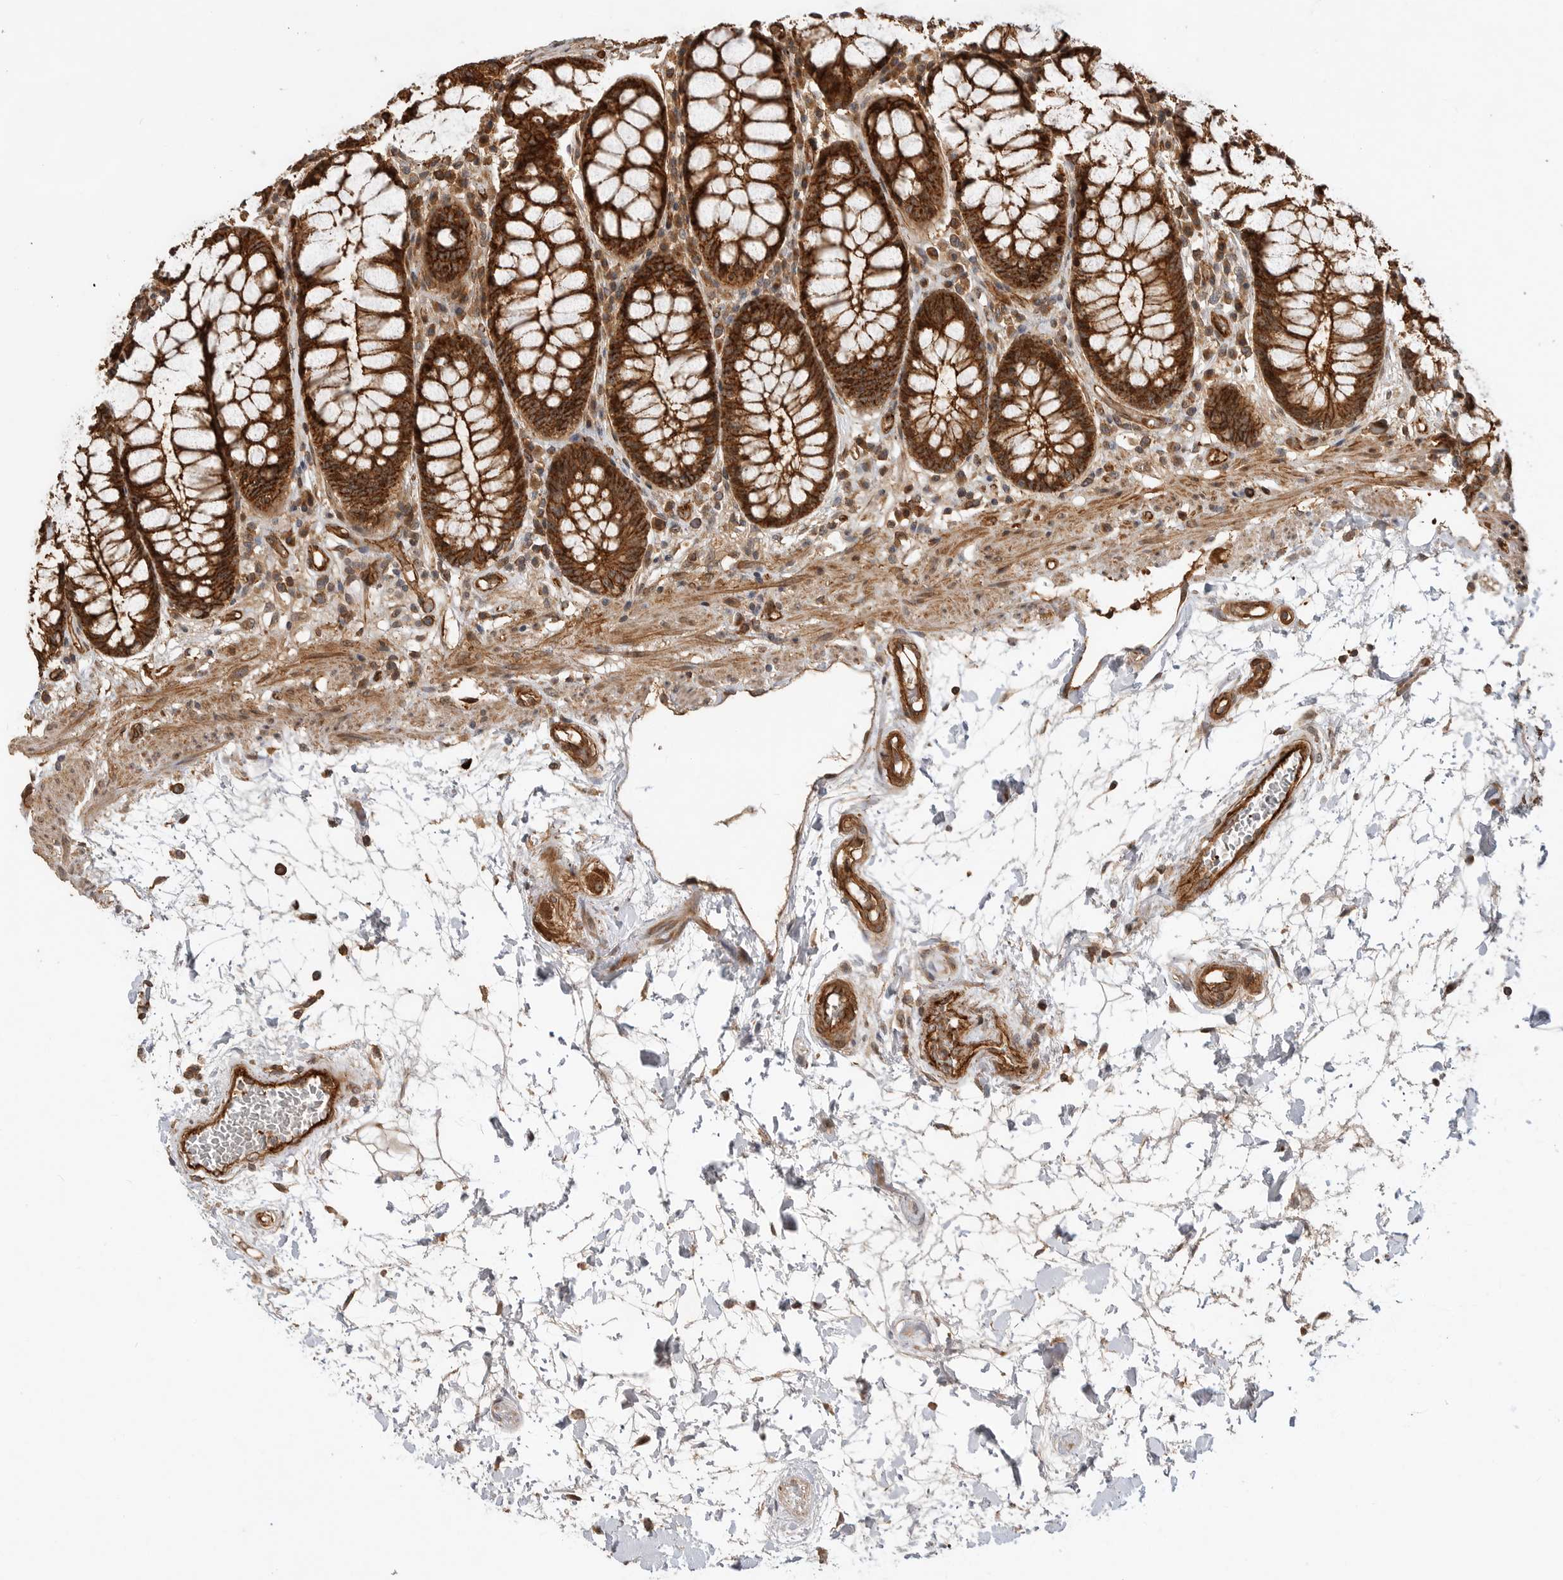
{"staining": {"intensity": "strong", "quantity": ">75%", "location": "cytoplasmic/membranous"}, "tissue": "rectum", "cell_type": "Glandular cells", "image_type": "normal", "snomed": [{"axis": "morphology", "description": "Normal tissue, NOS"}, {"axis": "topography", "description": "Rectum"}], "caption": "A high amount of strong cytoplasmic/membranous expression is appreciated in about >75% of glandular cells in benign rectum.", "gene": "GPATCH2", "patient": {"sex": "male", "age": 64}}